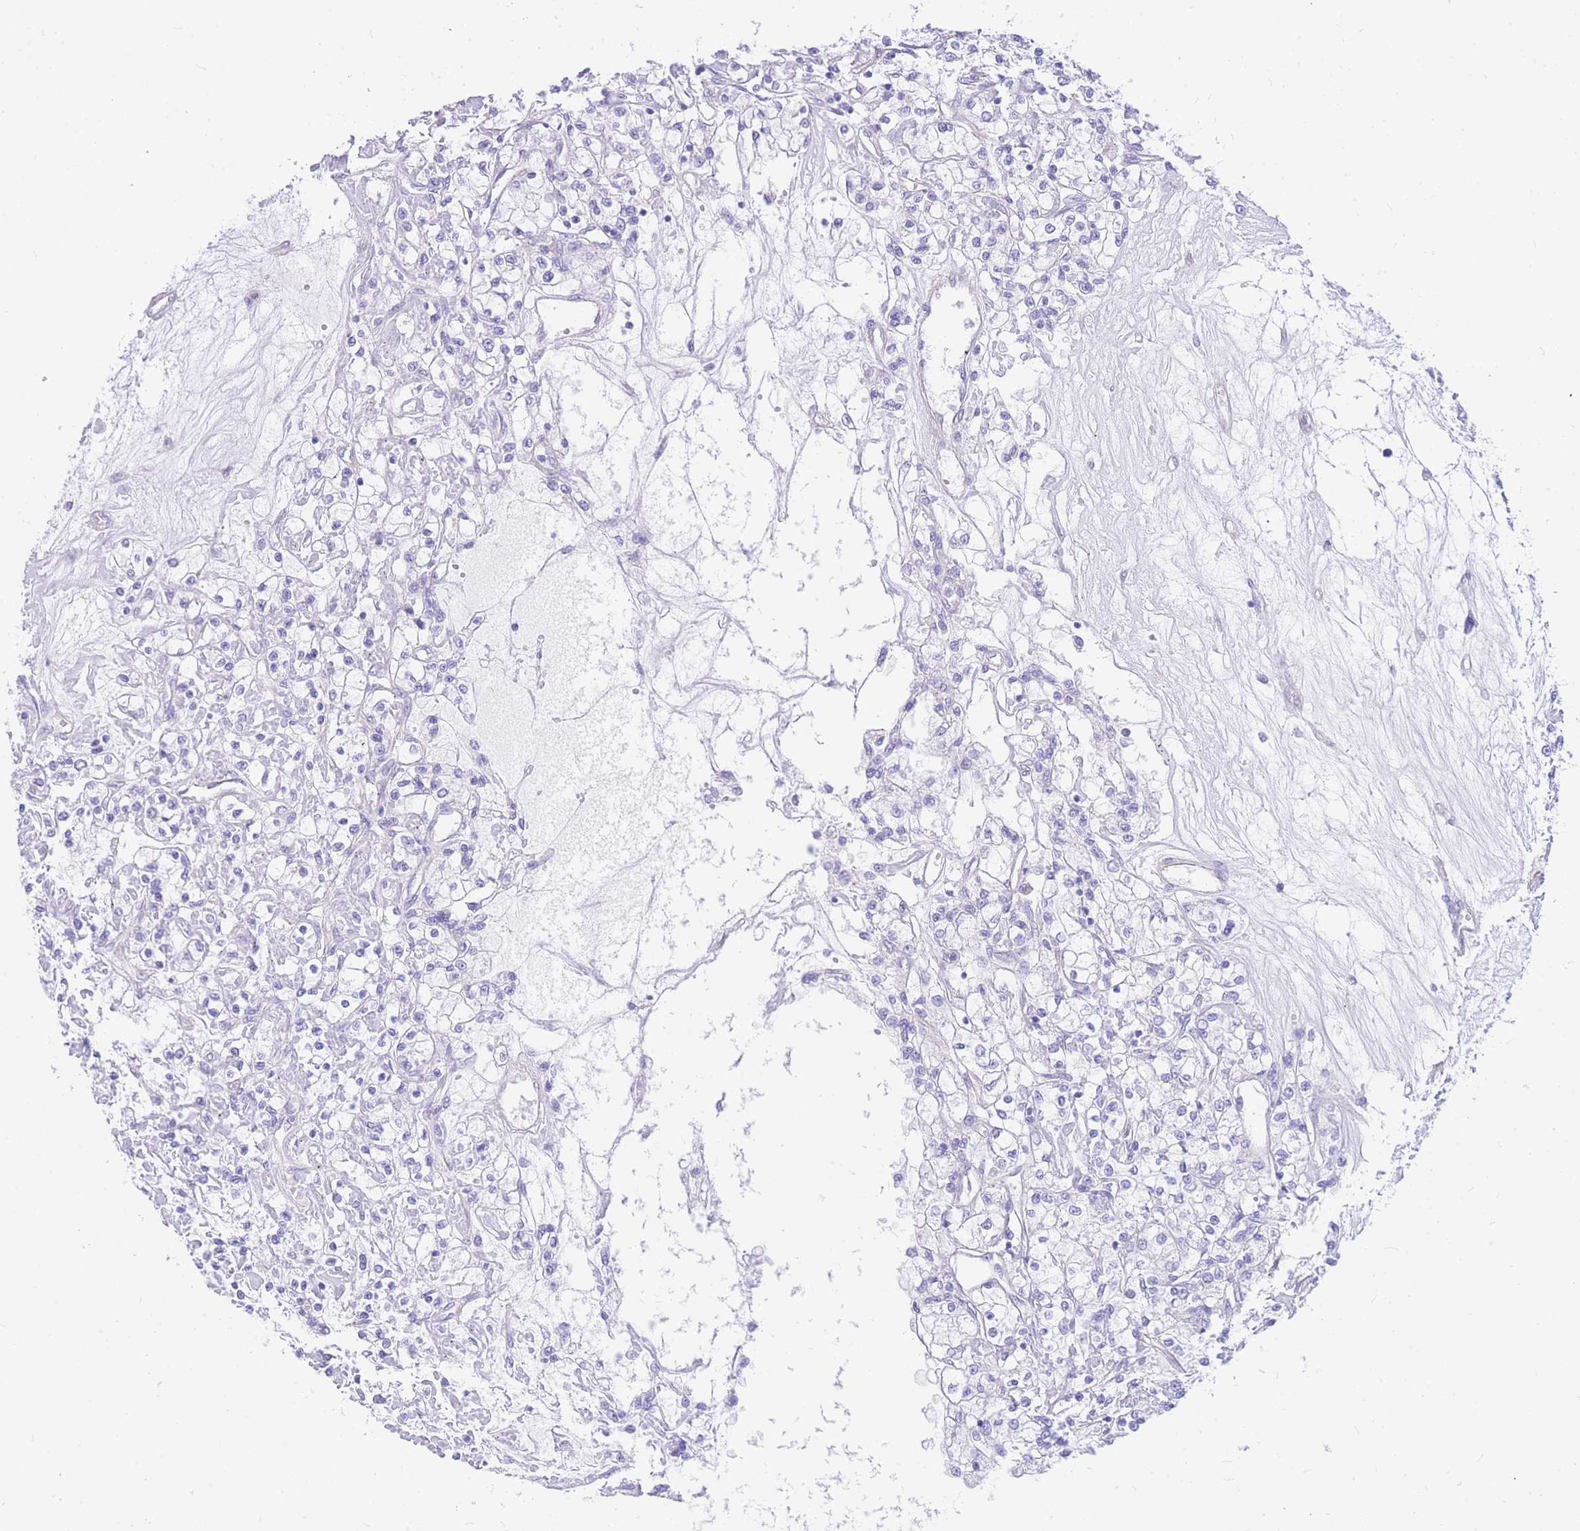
{"staining": {"intensity": "negative", "quantity": "none", "location": "none"}, "tissue": "renal cancer", "cell_type": "Tumor cells", "image_type": "cancer", "snomed": [{"axis": "morphology", "description": "Adenocarcinoma, NOS"}, {"axis": "topography", "description": "Kidney"}], "caption": "DAB (3,3'-diaminobenzidine) immunohistochemical staining of renal adenocarcinoma exhibits no significant expression in tumor cells.", "gene": "SRSF12", "patient": {"sex": "female", "age": 59}}